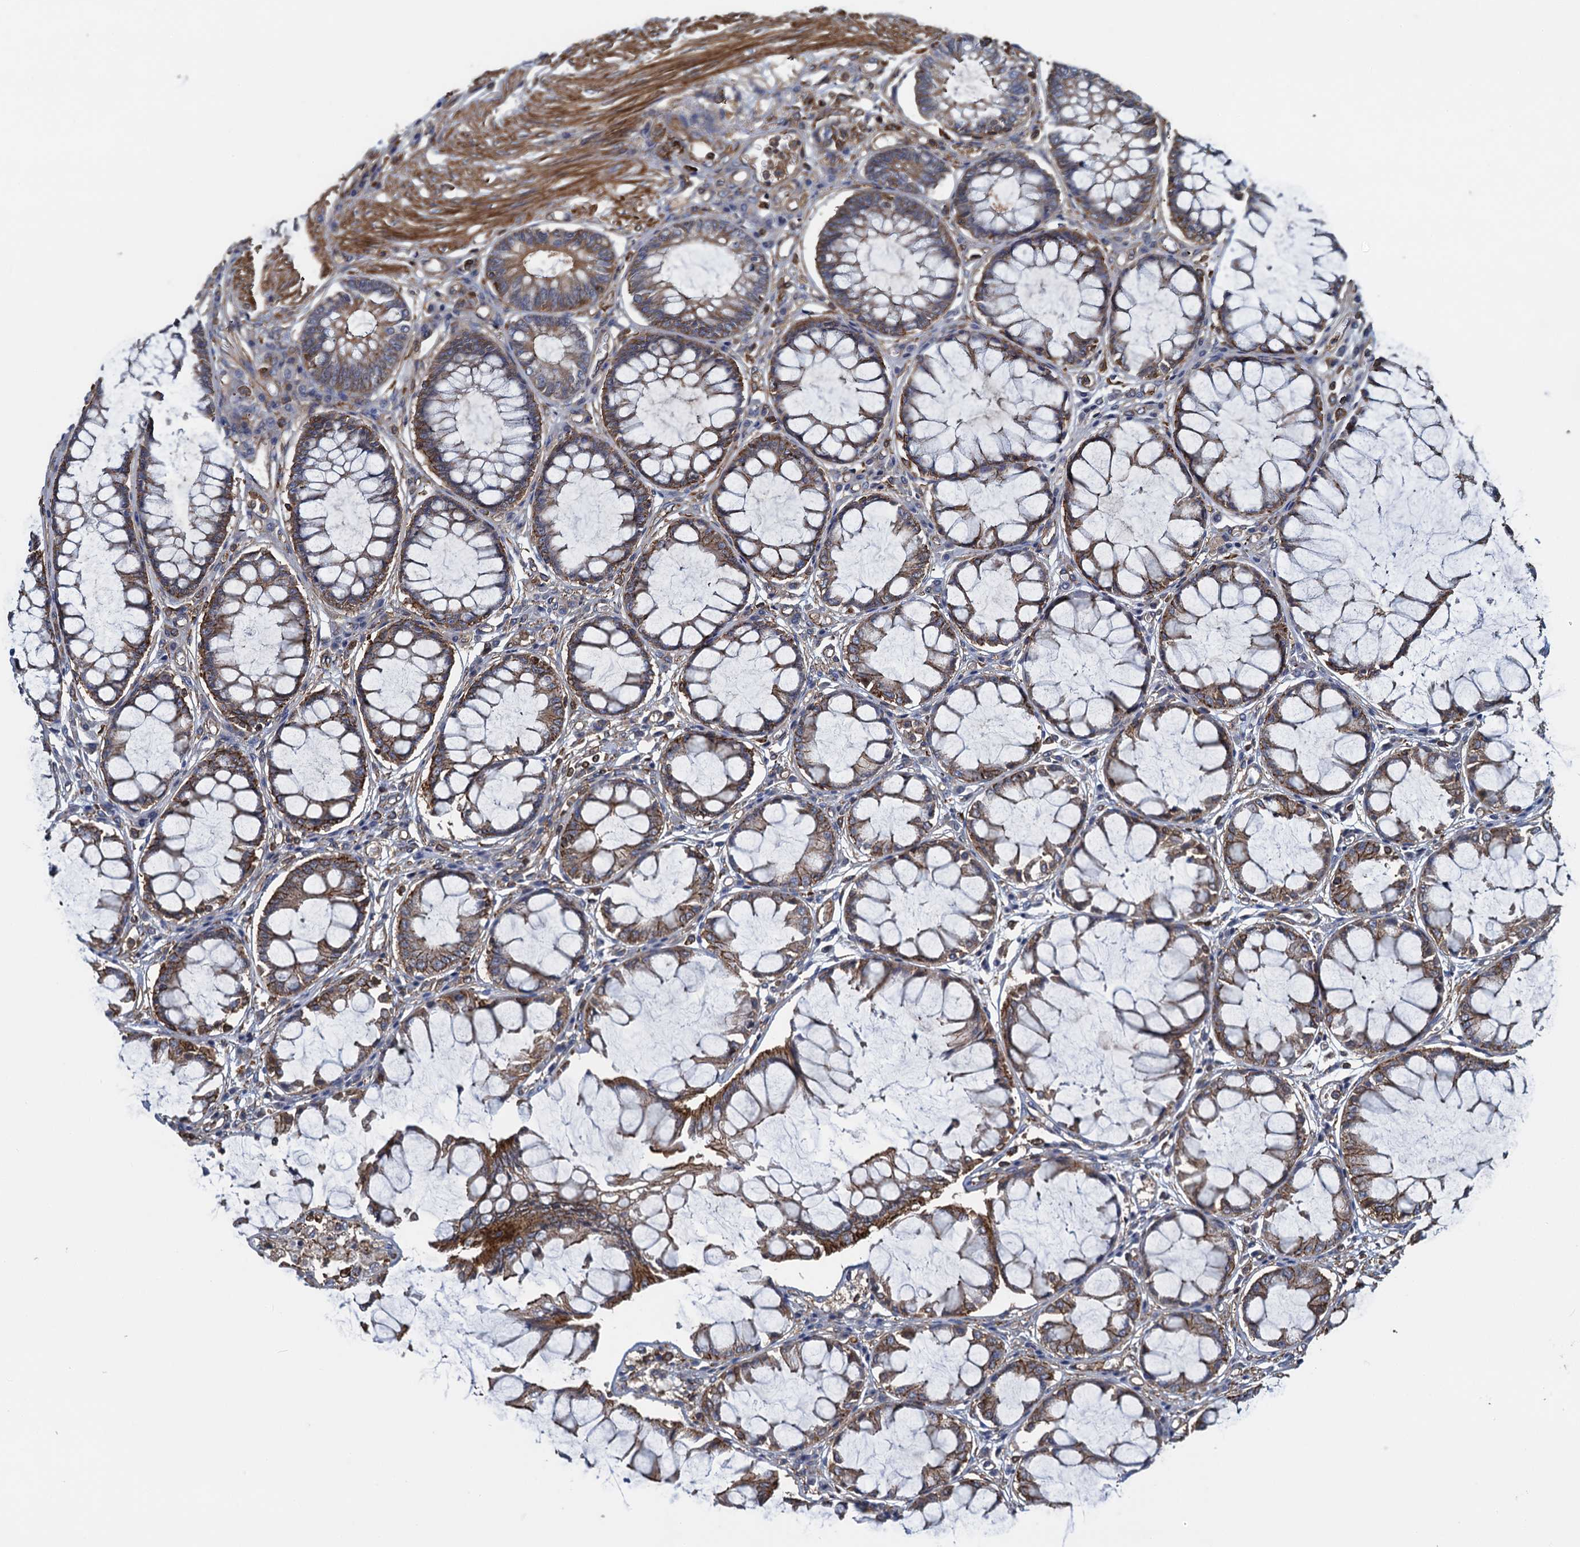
{"staining": {"intensity": "moderate", "quantity": ">75%", "location": "cytoplasmic/membranous"}, "tissue": "colorectal cancer", "cell_type": "Tumor cells", "image_type": "cancer", "snomed": [{"axis": "morphology", "description": "Adenocarcinoma, NOS"}, {"axis": "topography", "description": "Rectum"}], "caption": "About >75% of tumor cells in adenocarcinoma (colorectal) reveal moderate cytoplasmic/membranous protein expression as visualized by brown immunohistochemical staining.", "gene": "PROSER2", "patient": {"sex": "male", "age": 84}}